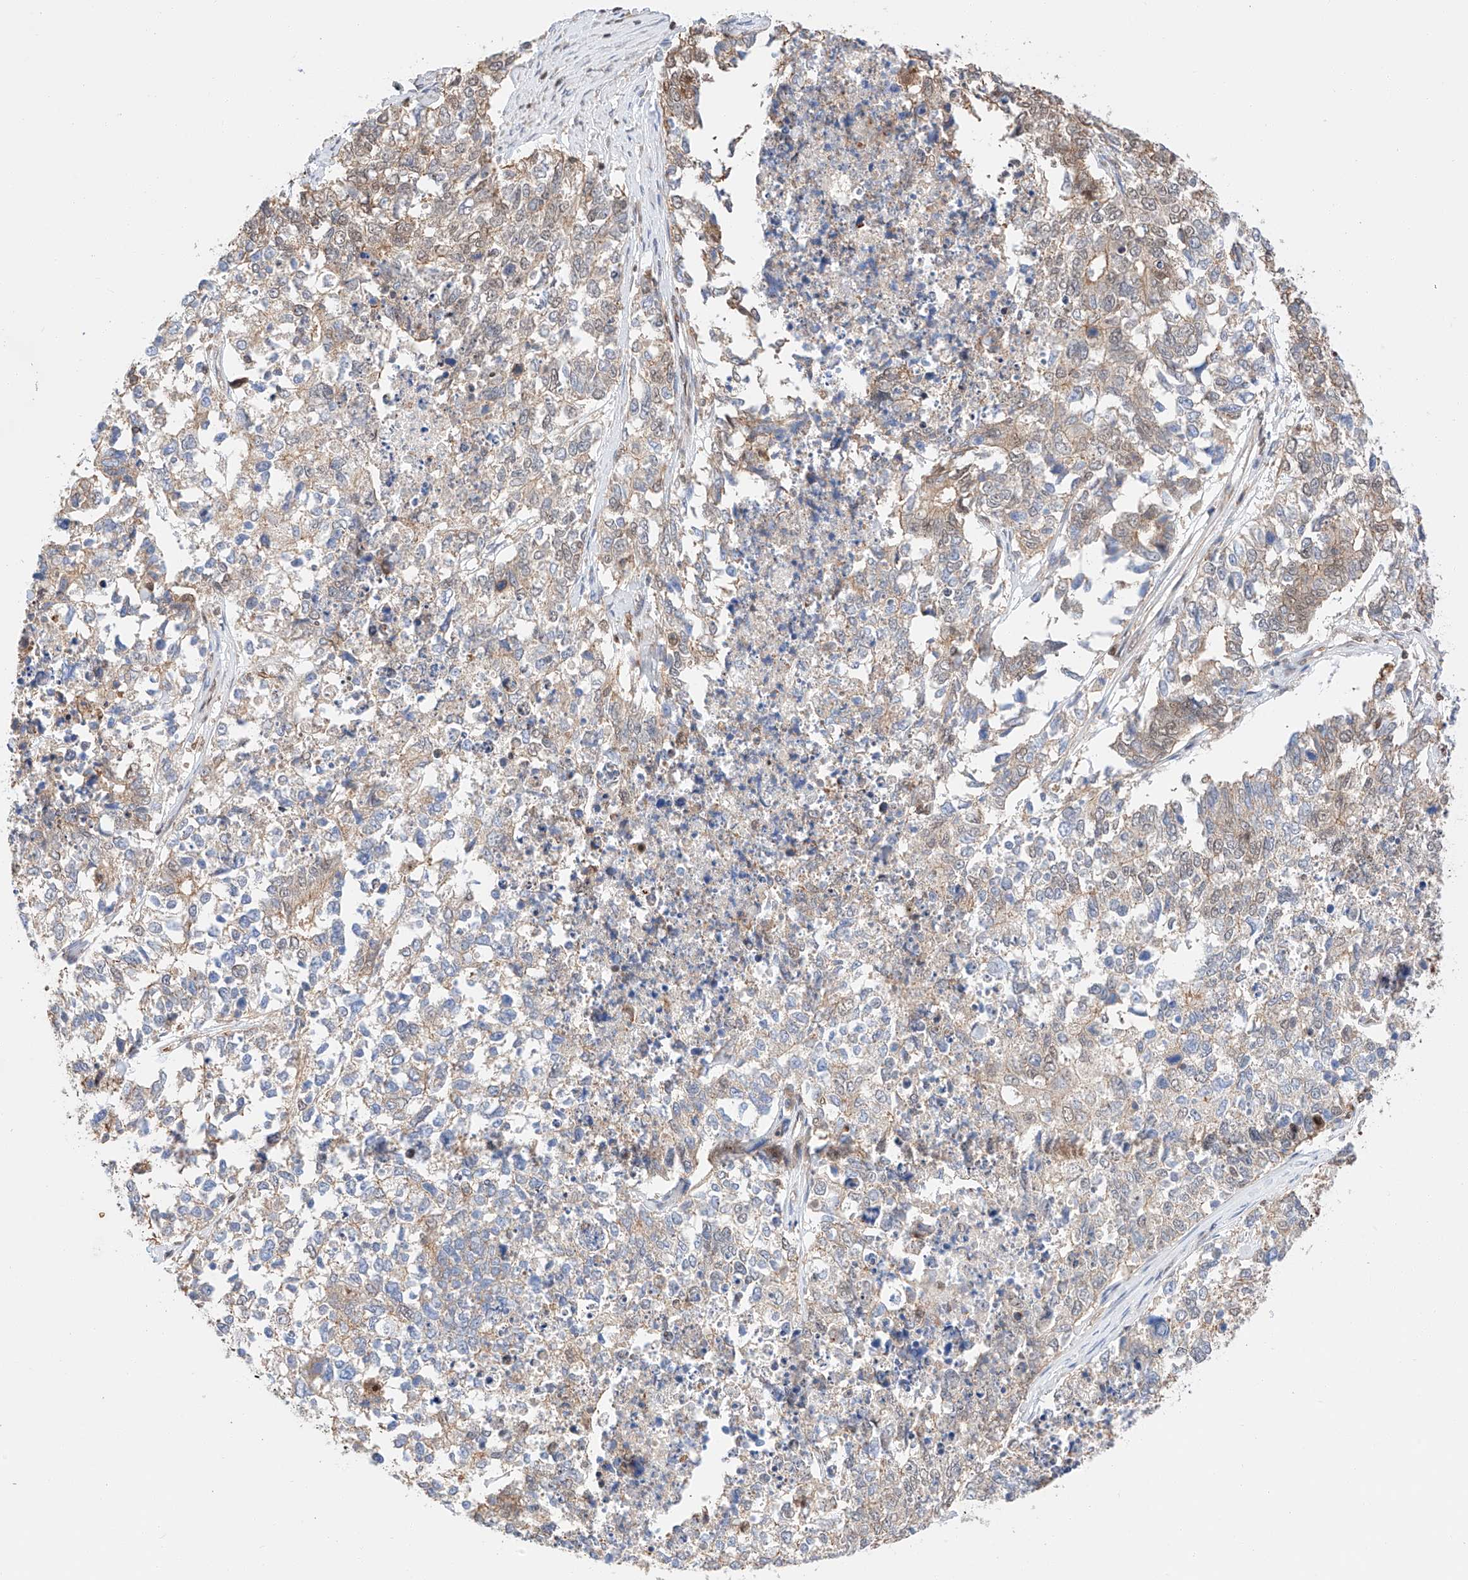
{"staining": {"intensity": "weak", "quantity": "25%-75%", "location": "nuclear"}, "tissue": "cervical cancer", "cell_type": "Tumor cells", "image_type": "cancer", "snomed": [{"axis": "morphology", "description": "Squamous cell carcinoma, NOS"}, {"axis": "topography", "description": "Cervix"}], "caption": "The immunohistochemical stain highlights weak nuclear staining in tumor cells of cervical cancer (squamous cell carcinoma) tissue. (Brightfield microscopy of DAB IHC at high magnification).", "gene": "HDAC9", "patient": {"sex": "female", "age": 63}}